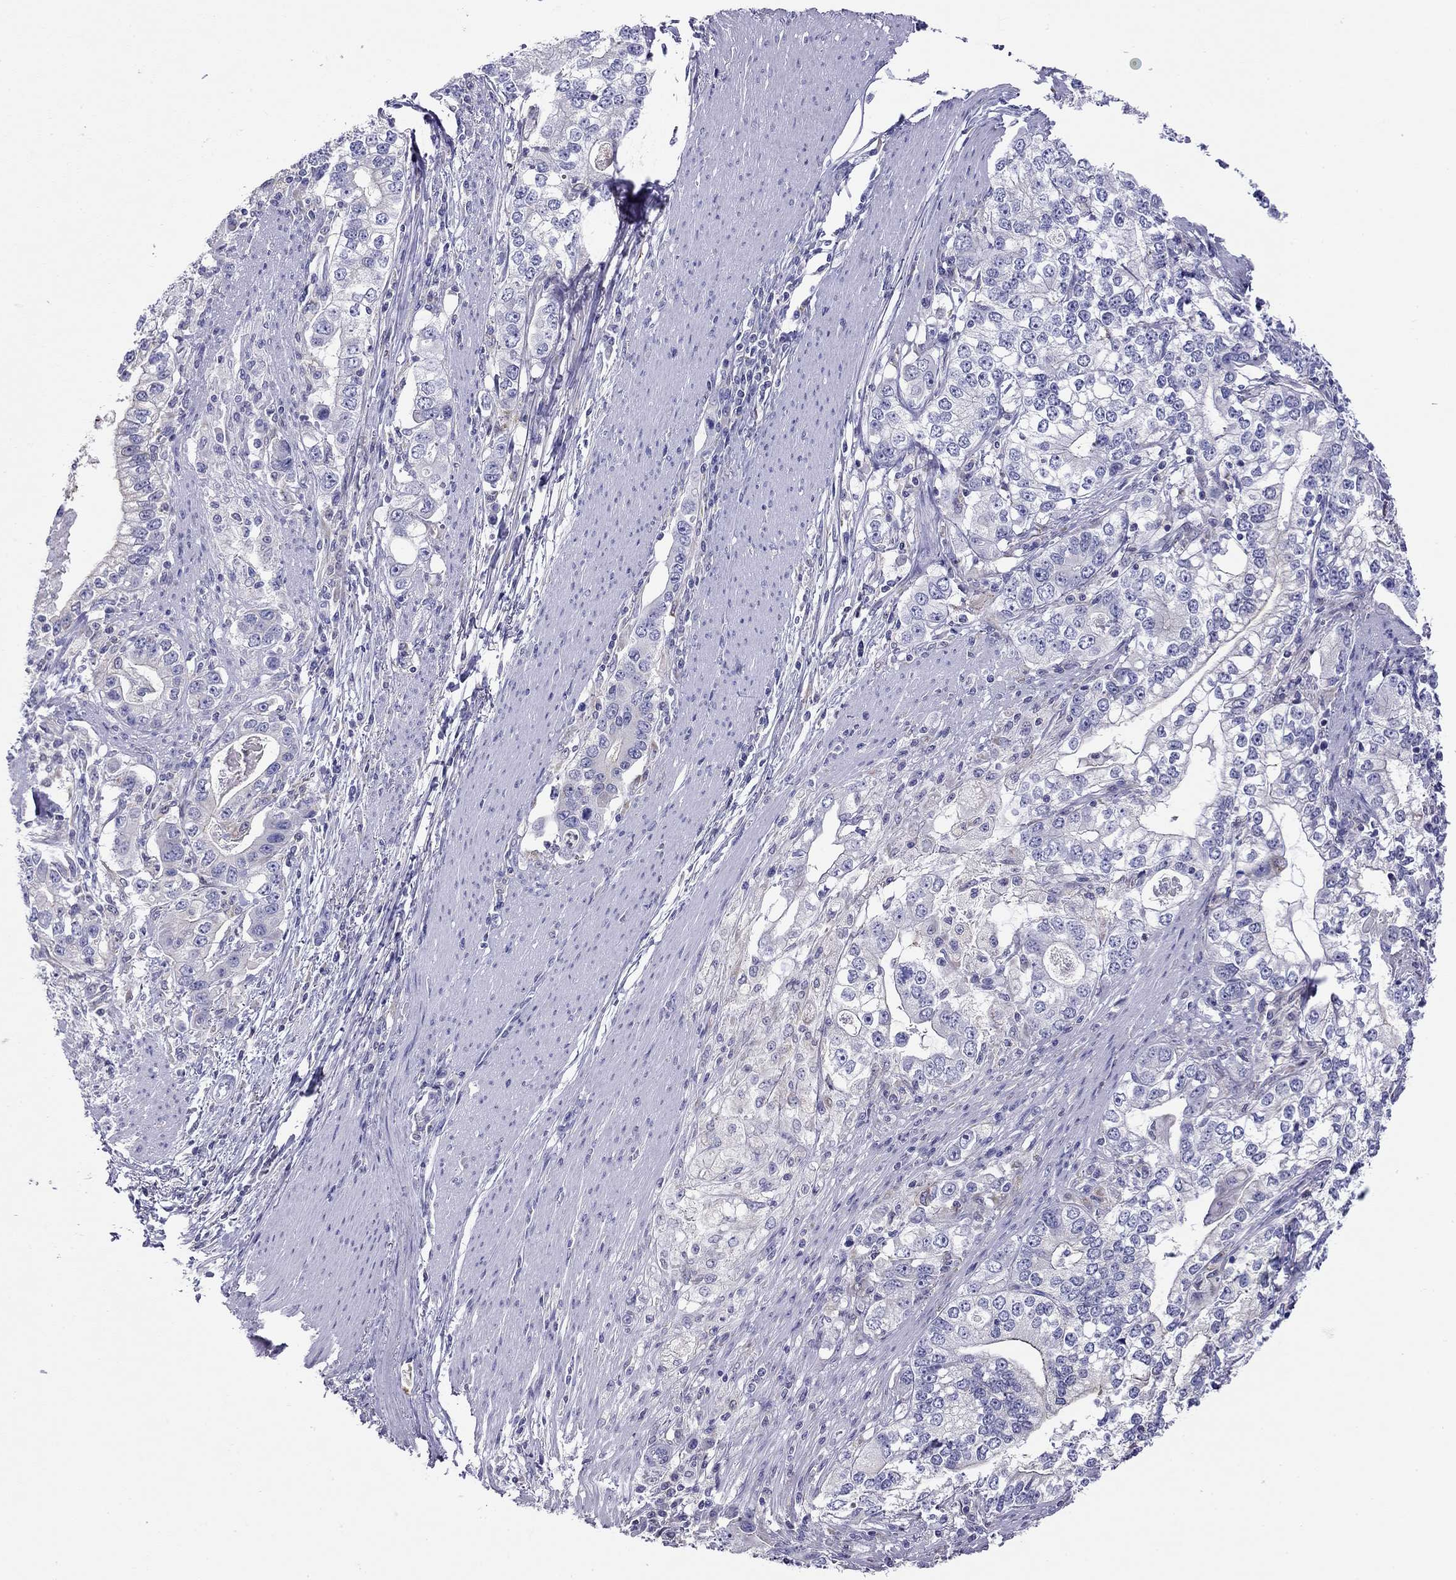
{"staining": {"intensity": "negative", "quantity": "none", "location": "none"}, "tissue": "stomach cancer", "cell_type": "Tumor cells", "image_type": "cancer", "snomed": [{"axis": "morphology", "description": "Adenocarcinoma, NOS"}, {"axis": "topography", "description": "Stomach, lower"}], "caption": "This is an immunohistochemistry (IHC) photomicrograph of stomach cancer (adenocarcinoma). There is no expression in tumor cells.", "gene": "SLC46A2", "patient": {"sex": "female", "age": 72}}